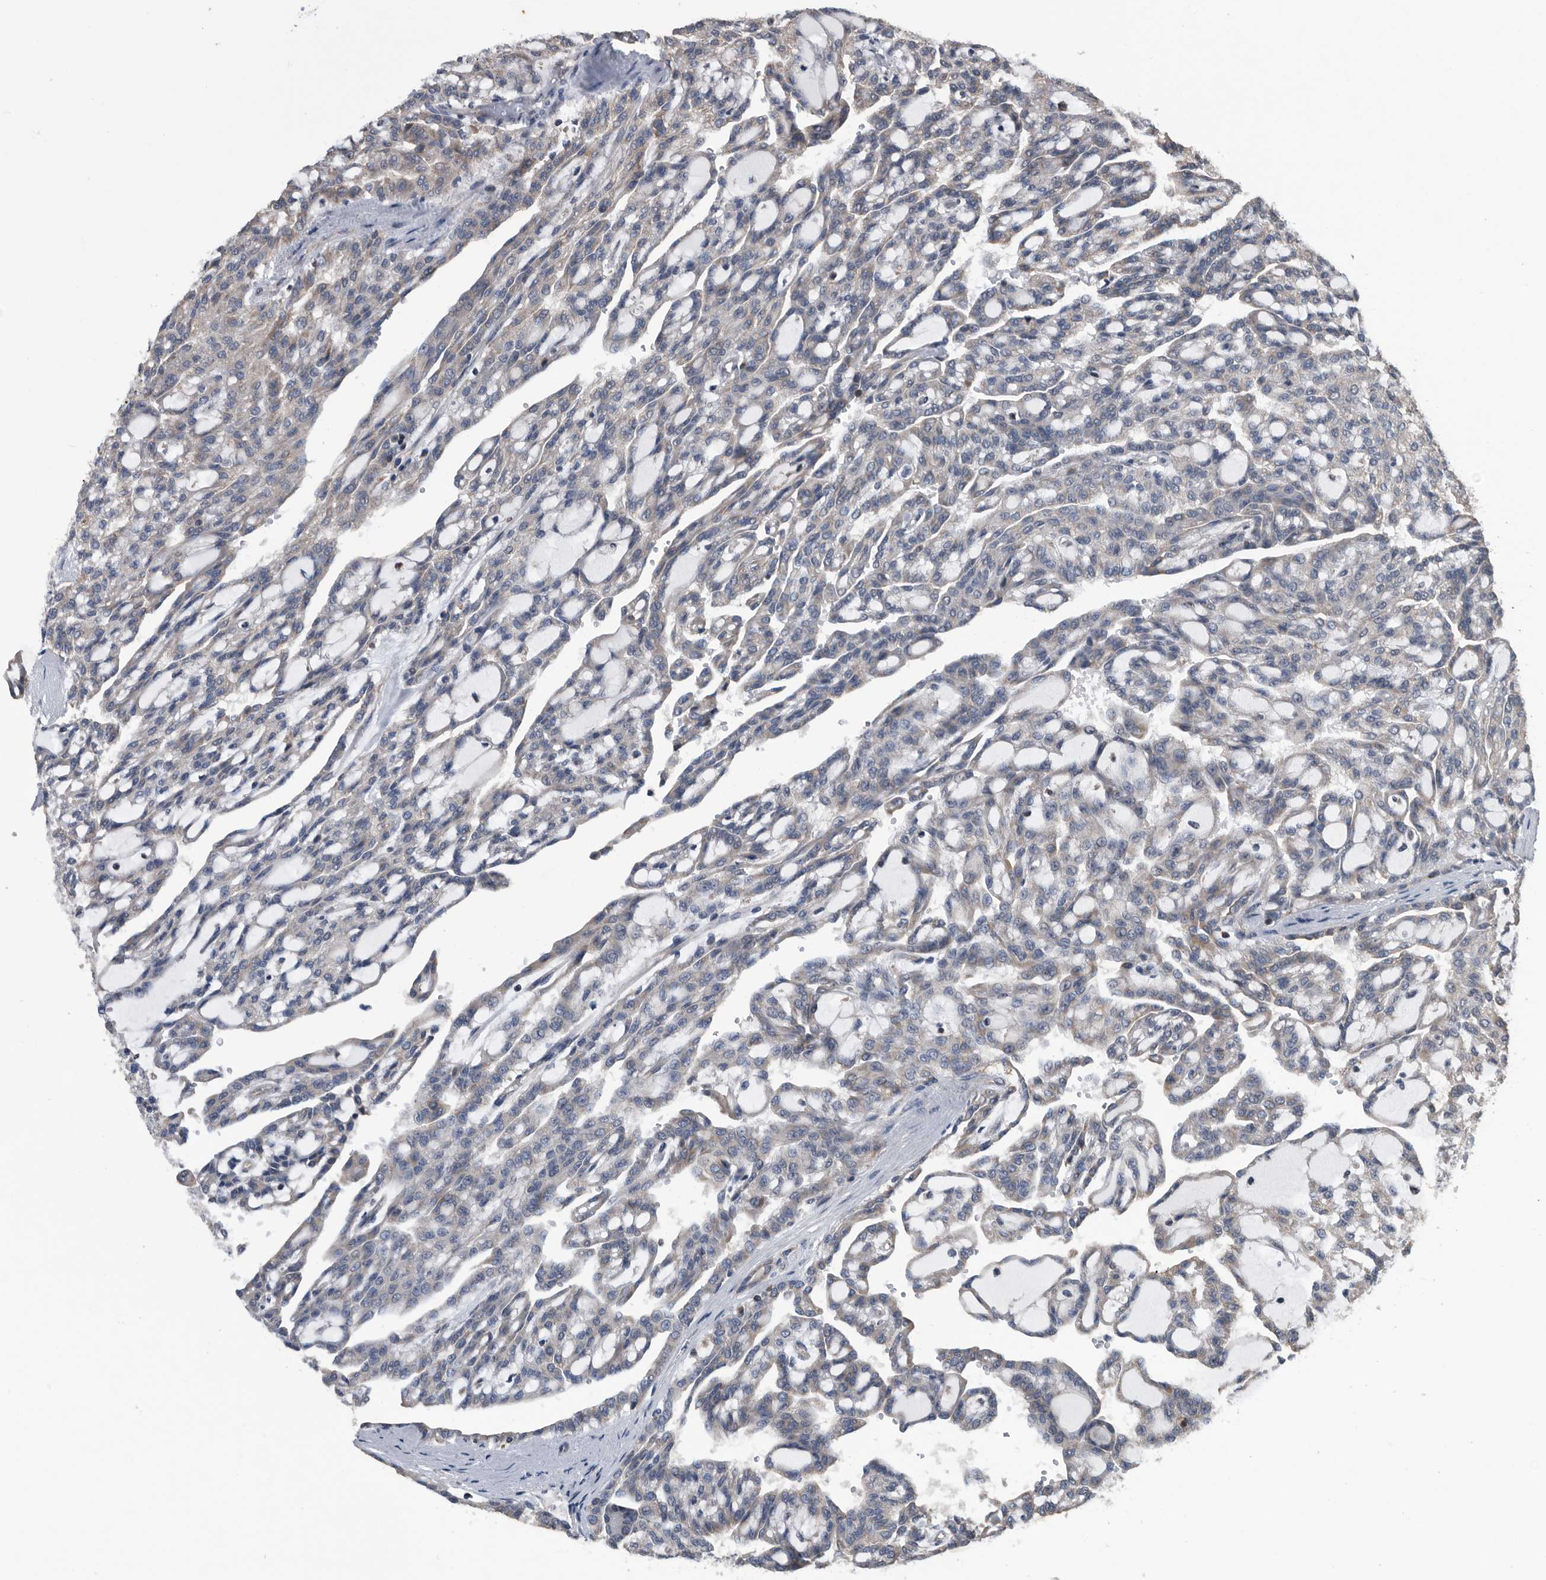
{"staining": {"intensity": "weak", "quantity": "25%-75%", "location": "cytoplasmic/membranous"}, "tissue": "renal cancer", "cell_type": "Tumor cells", "image_type": "cancer", "snomed": [{"axis": "morphology", "description": "Adenocarcinoma, NOS"}, {"axis": "topography", "description": "Kidney"}], "caption": "Immunohistochemistry histopathology image of human renal cancer (adenocarcinoma) stained for a protein (brown), which displays low levels of weak cytoplasmic/membranous positivity in approximately 25%-75% of tumor cells.", "gene": "NRBP1", "patient": {"sex": "male", "age": 63}}